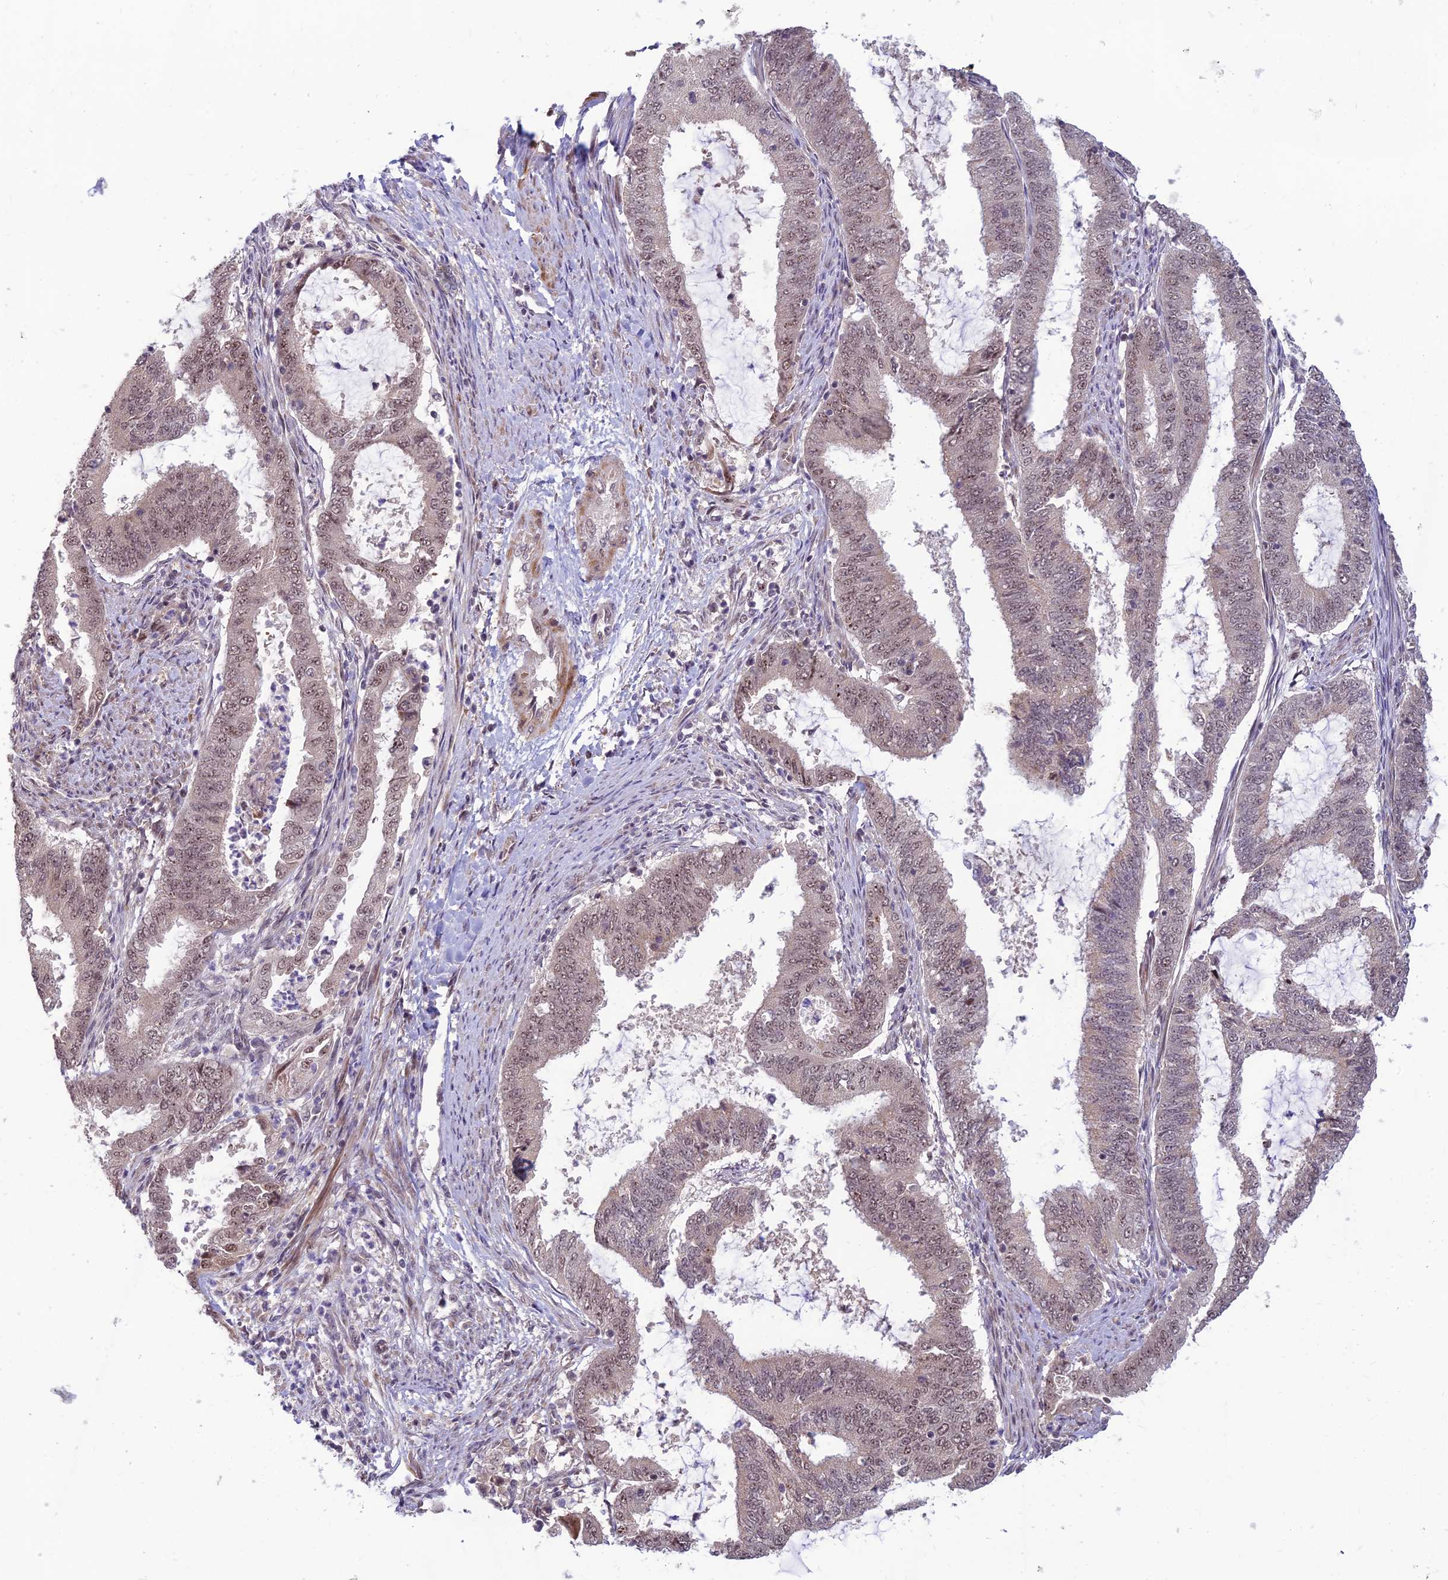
{"staining": {"intensity": "weak", "quantity": ">75%", "location": "nuclear"}, "tissue": "endometrial cancer", "cell_type": "Tumor cells", "image_type": "cancer", "snomed": [{"axis": "morphology", "description": "Adenocarcinoma, NOS"}, {"axis": "topography", "description": "Endometrium"}], "caption": "Approximately >75% of tumor cells in adenocarcinoma (endometrial) show weak nuclear protein staining as visualized by brown immunohistochemical staining.", "gene": "ASPDH", "patient": {"sex": "female", "age": 51}}